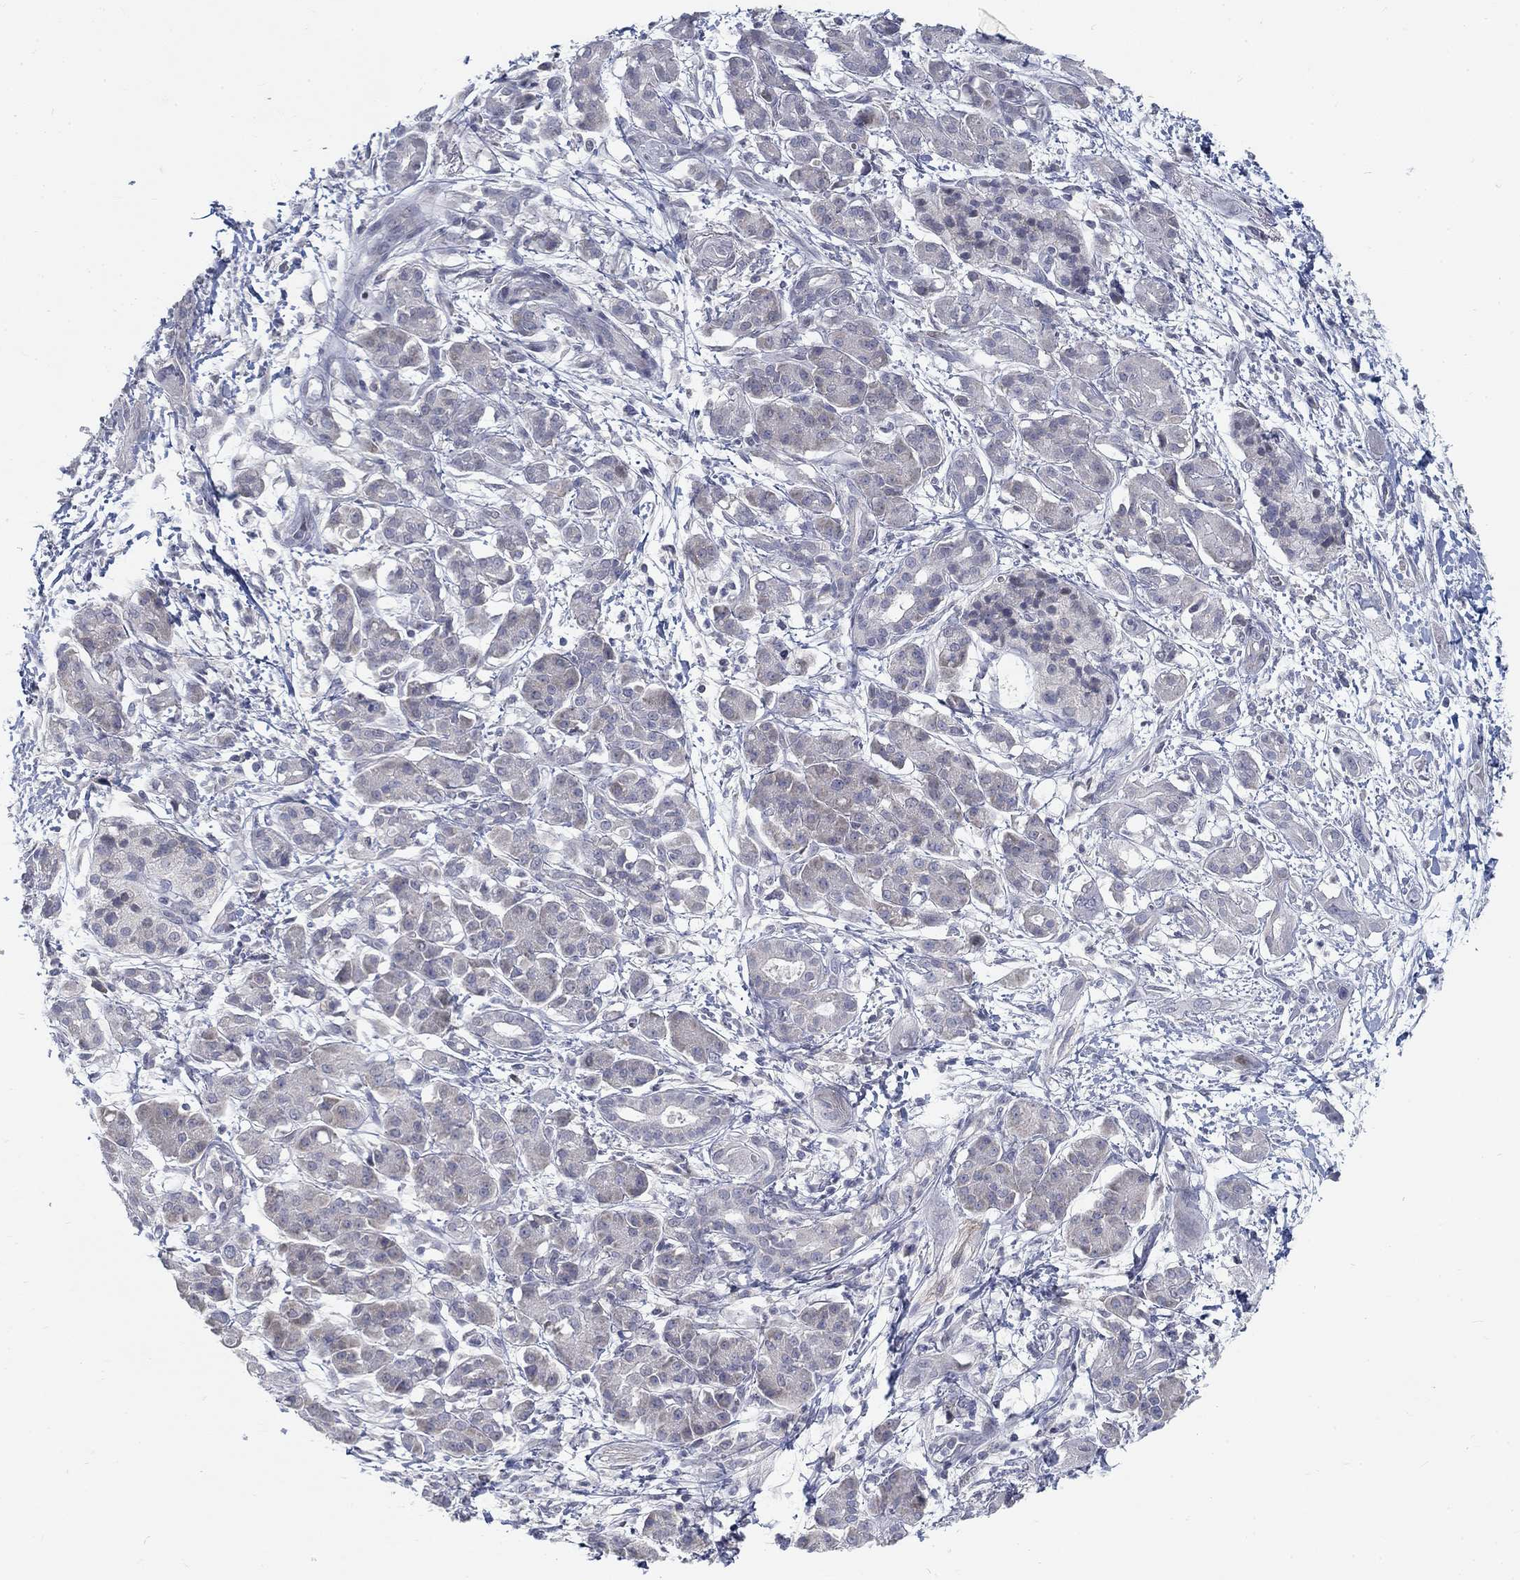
{"staining": {"intensity": "negative", "quantity": "none", "location": "none"}, "tissue": "pancreatic cancer", "cell_type": "Tumor cells", "image_type": "cancer", "snomed": [{"axis": "morphology", "description": "Adenocarcinoma, NOS"}, {"axis": "topography", "description": "Pancreas"}], "caption": "The micrograph demonstrates no staining of tumor cells in adenocarcinoma (pancreatic).", "gene": "ATP1A3", "patient": {"sex": "male", "age": 72}}